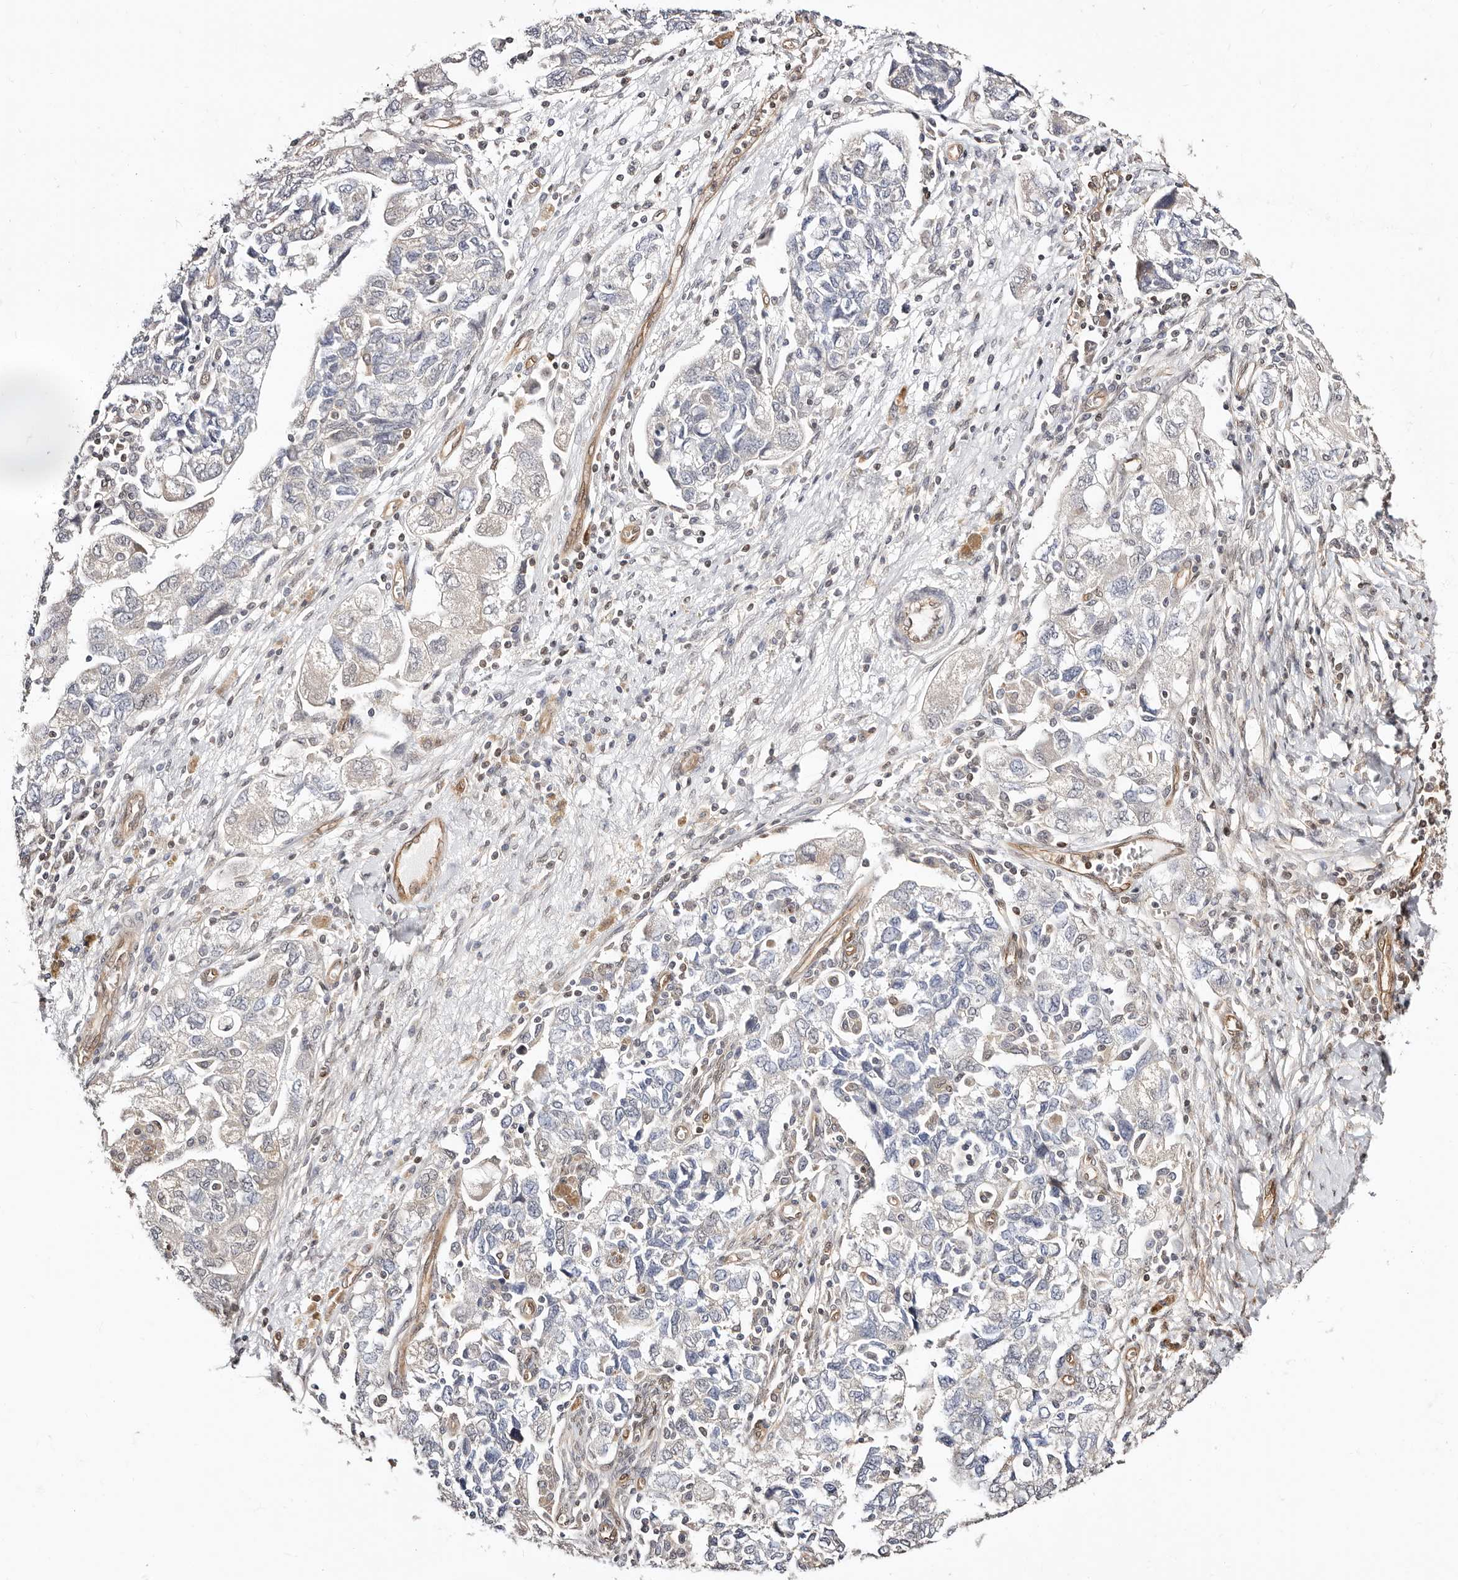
{"staining": {"intensity": "negative", "quantity": "none", "location": "none"}, "tissue": "ovarian cancer", "cell_type": "Tumor cells", "image_type": "cancer", "snomed": [{"axis": "morphology", "description": "Carcinoma, NOS"}, {"axis": "morphology", "description": "Cystadenocarcinoma, serous, NOS"}, {"axis": "topography", "description": "Ovary"}], "caption": "Immunohistochemistry (IHC) histopathology image of human ovarian cancer (serous cystadenocarcinoma) stained for a protein (brown), which demonstrates no expression in tumor cells.", "gene": "STAT5A", "patient": {"sex": "female", "age": 69}}